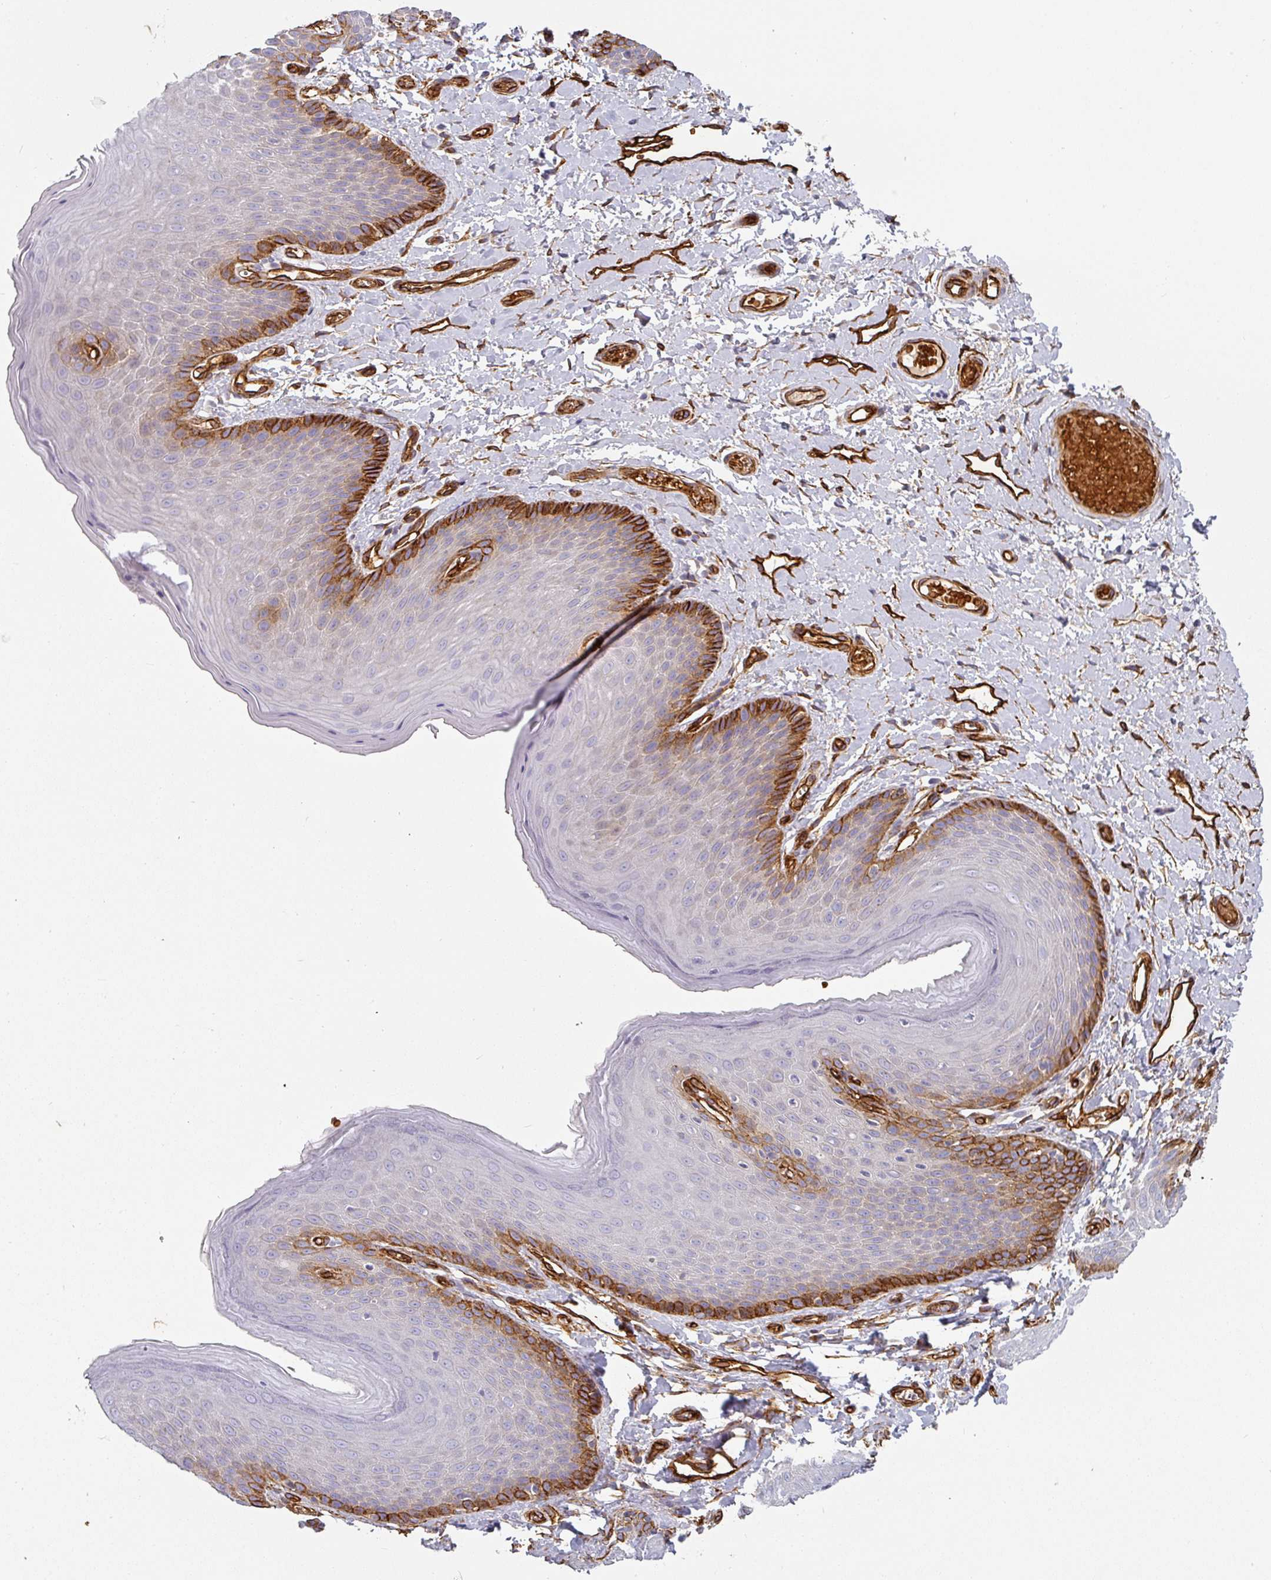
{"staining": {"intensity": "strong", "quantity": "25%-75%", "location": "cytoplasmic/membranous"}, "tissue": "skin", "cell_type": "Epidermal cells", "image_type": "normal", "snomed": [{"axis": "morphology", "description": "Normal tissue, NOS"}, {"axis": "topography", "description": "Anal"}], "caption": "Brown immunohistochemical staining in normal human skin reveals strong cytoplasmic/membranous staining in about 25%-75% of epidermal cells.", "gene": "PRODH2", "patient": {"sex": "female", "age": 40}}